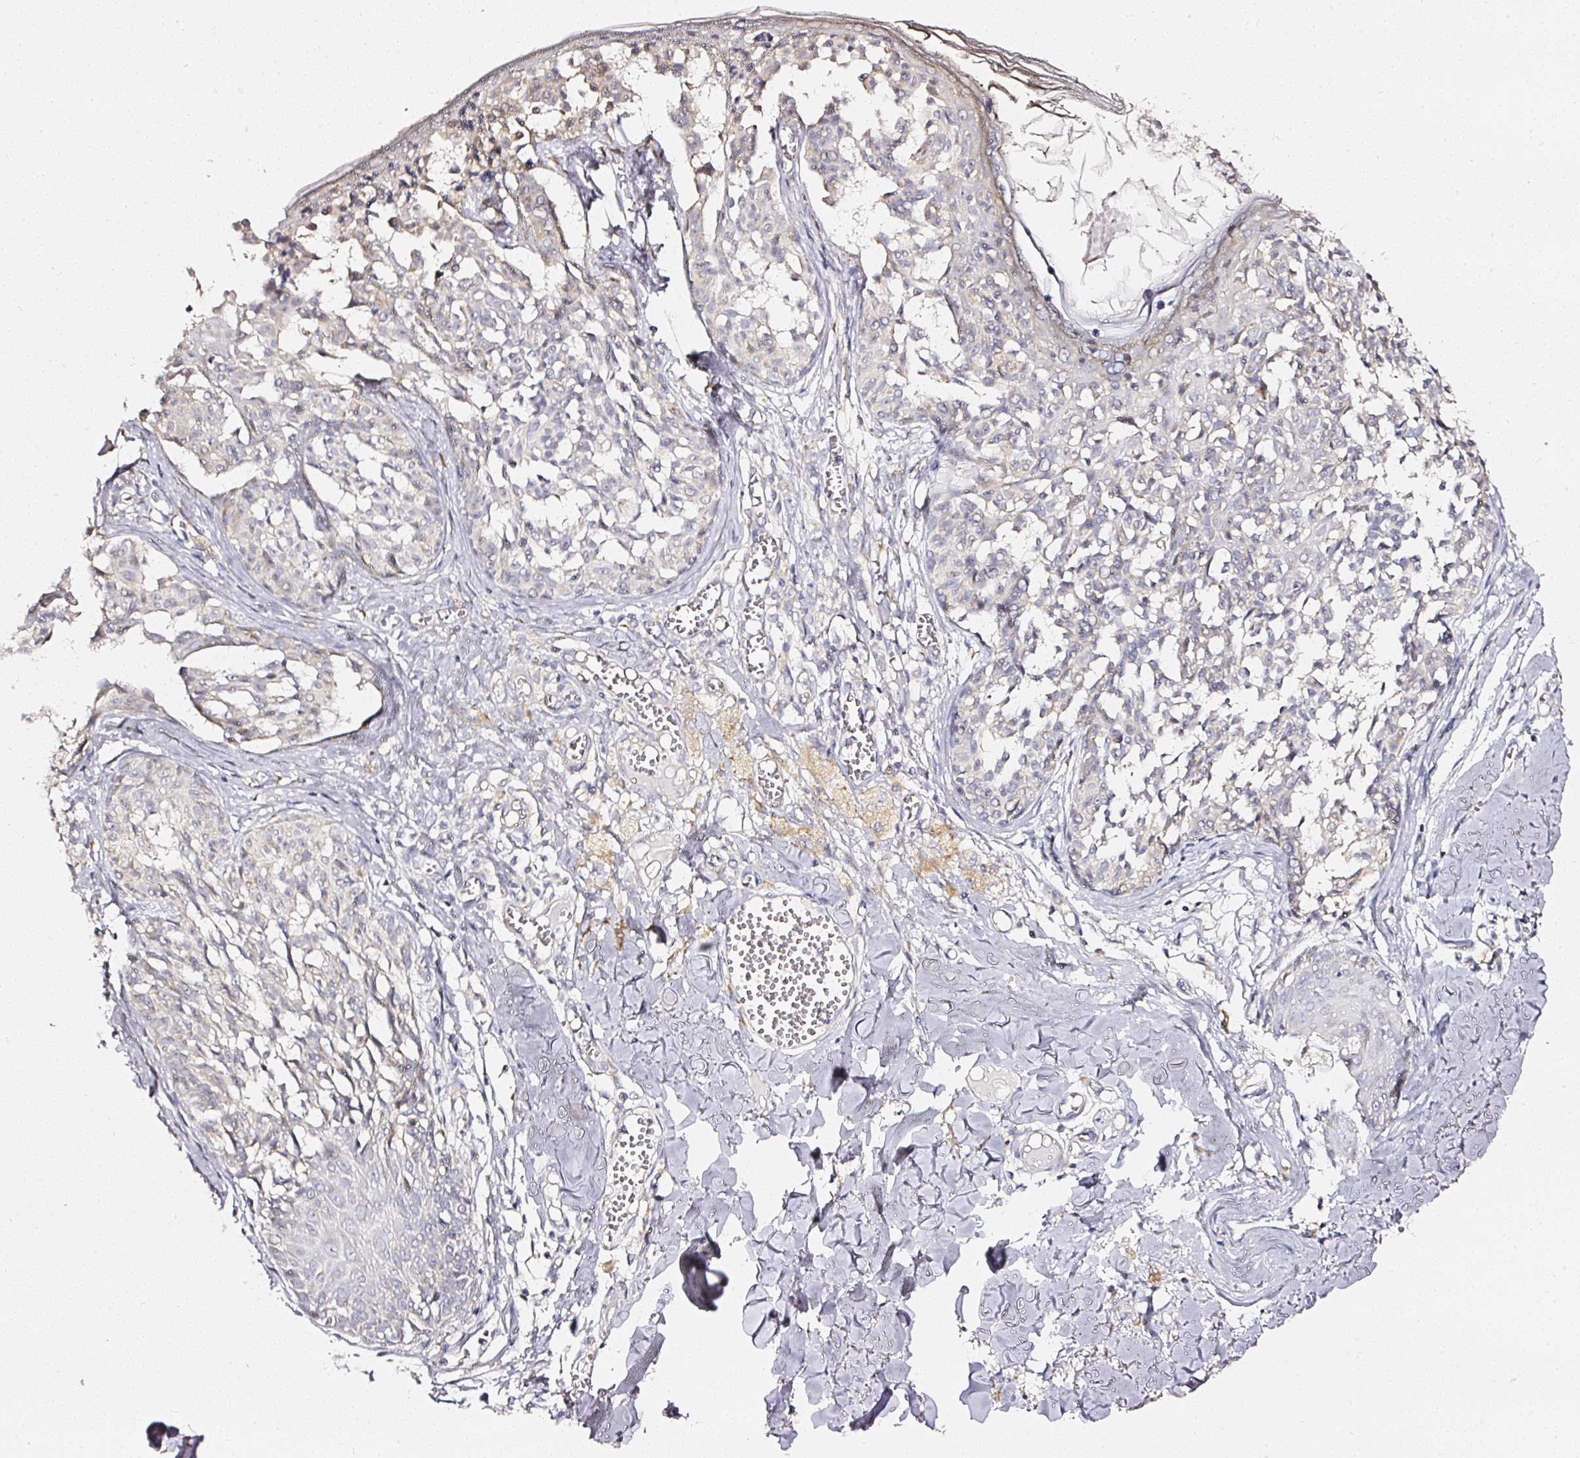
{"staining": {"intensity": "negative", "quantity": "none", "location": "none"}, "tissue": "melanoma", "cell_type": "Tumor cells", "image_type": "cancer", "snomed": [{"axis": "morphology", "description": "Malignant melanoma, NOS"}, {"axis": "topography", "description": "Skin"}], "caption": "Protein analysis of malignant melanoma shows no significant positivity in tumor cells. (DAB immunohistochemistry (IHC), high magnification).", "gene": "NTRK1", "patient": {"sex": "female", "age": 43}}